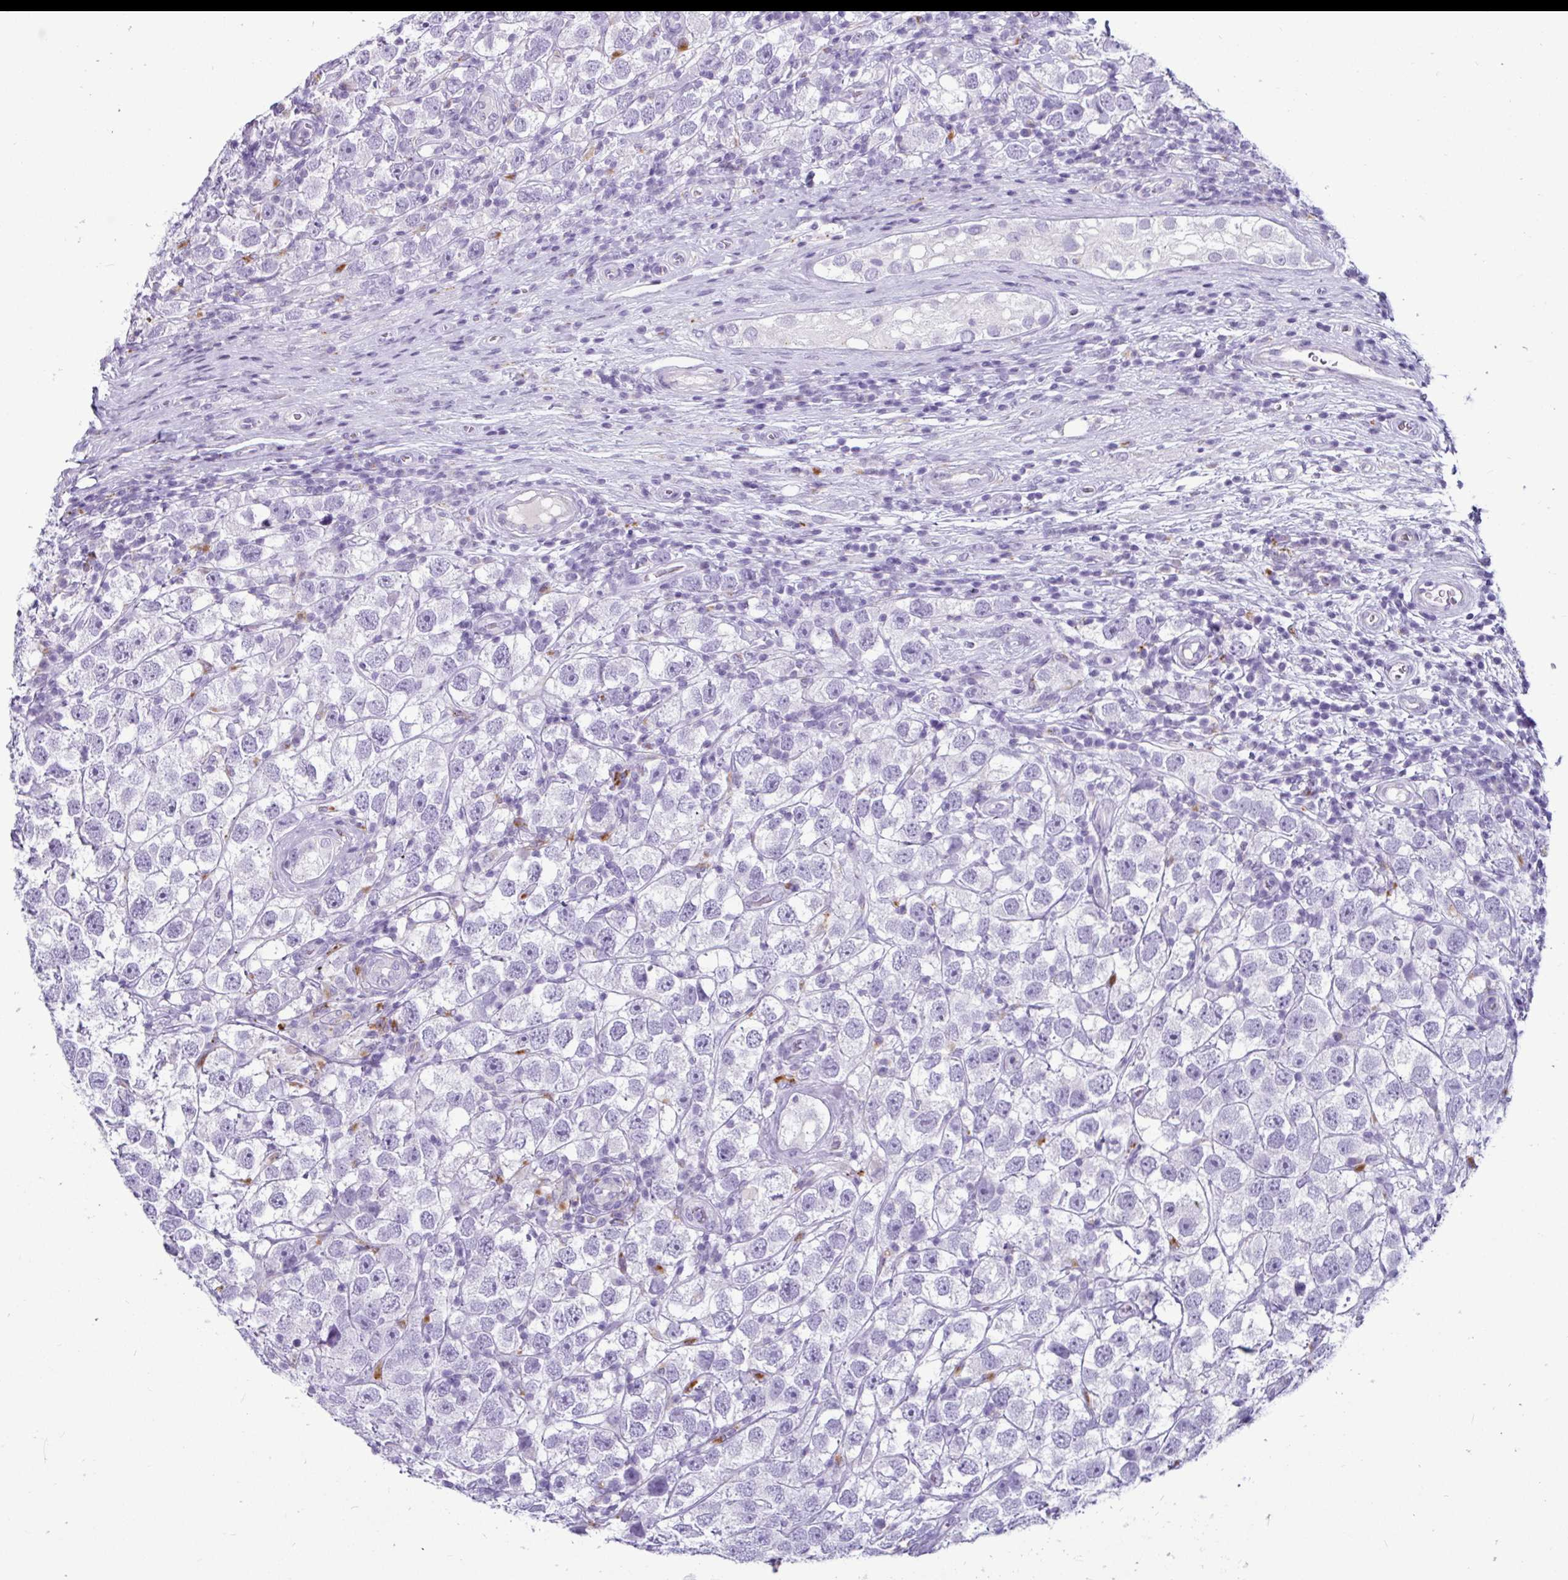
{"staining": {"intensity": "negative", "quantity": "none", "location": "none"}, "tissue": "testis cancer", "cell_type": "Tumor cells", "image_type": "cancer", "snomed": [{"axis": "morphology", "description": "Seminoma, NOS"}, {"axis": "topography", "description": "Testis"}], "caption": "Tumor cells are negative for protein expression in human seminoma (testis). (IHC, brightfield microscopy, high magnification).", "gene": "CTSZ", "patient": {"sex": "male", "age": 26}}